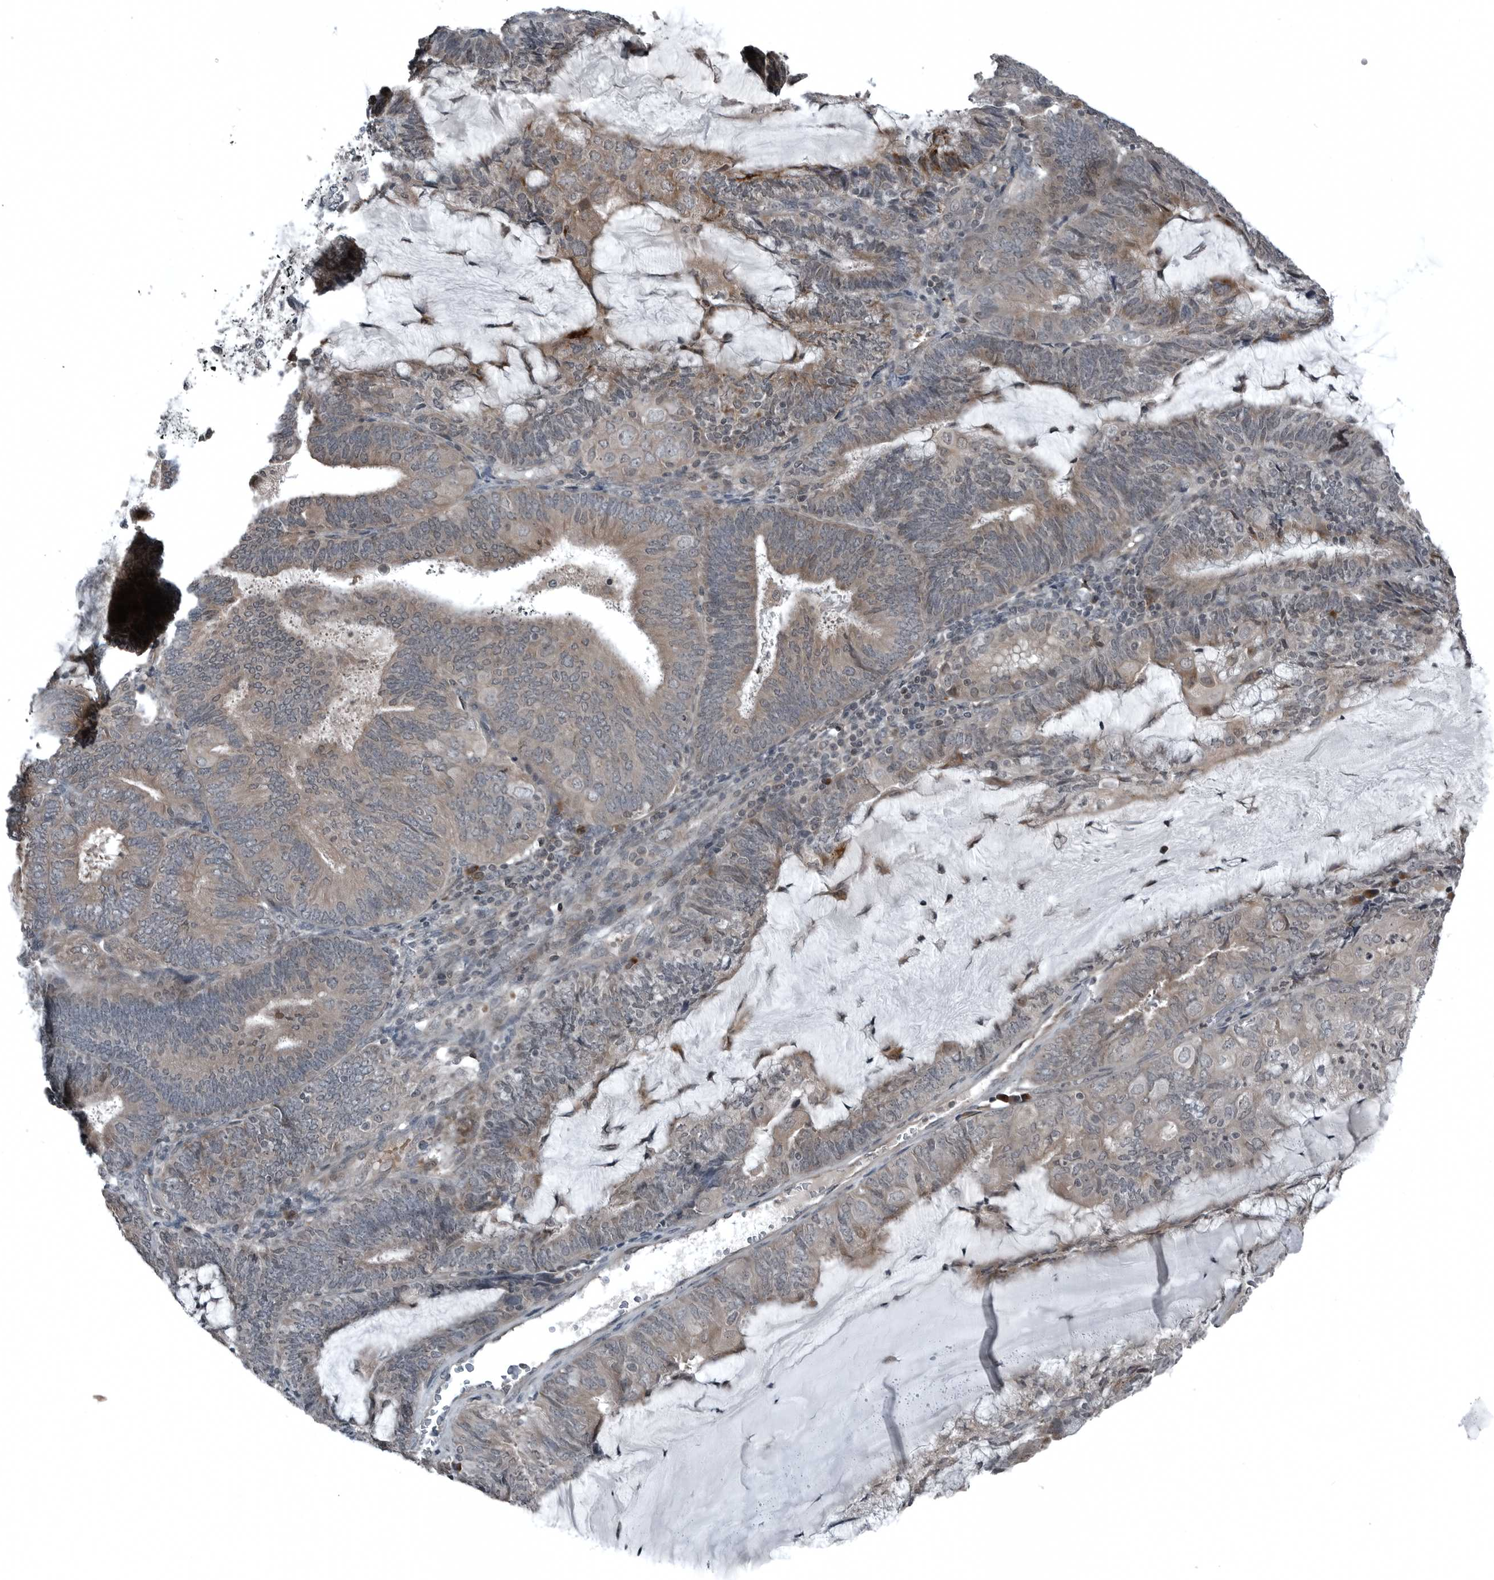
{"staining": {"intensity": "weak", "quantity": ">75%", "location": "cytoplasmic/membranous"}, "tissue": "endometrial cancer", "cell_type": "Tumor cells", "image_type": "cancer", "snomed": [{"axis": "morphology", "description": "Adenocarcinoma, NOS"}, {"axis": "topography", "description": "Endometrium"}], "caption": "The histopathology image shows immunohistochemical staining of adenocarcinoma (endometrial). There is weak cytoplasmic/membranous staining is appreciated in approximately >75% of tumor cells.", "gene": "GAK", "patient": {"sex": "female", "age": 81}}